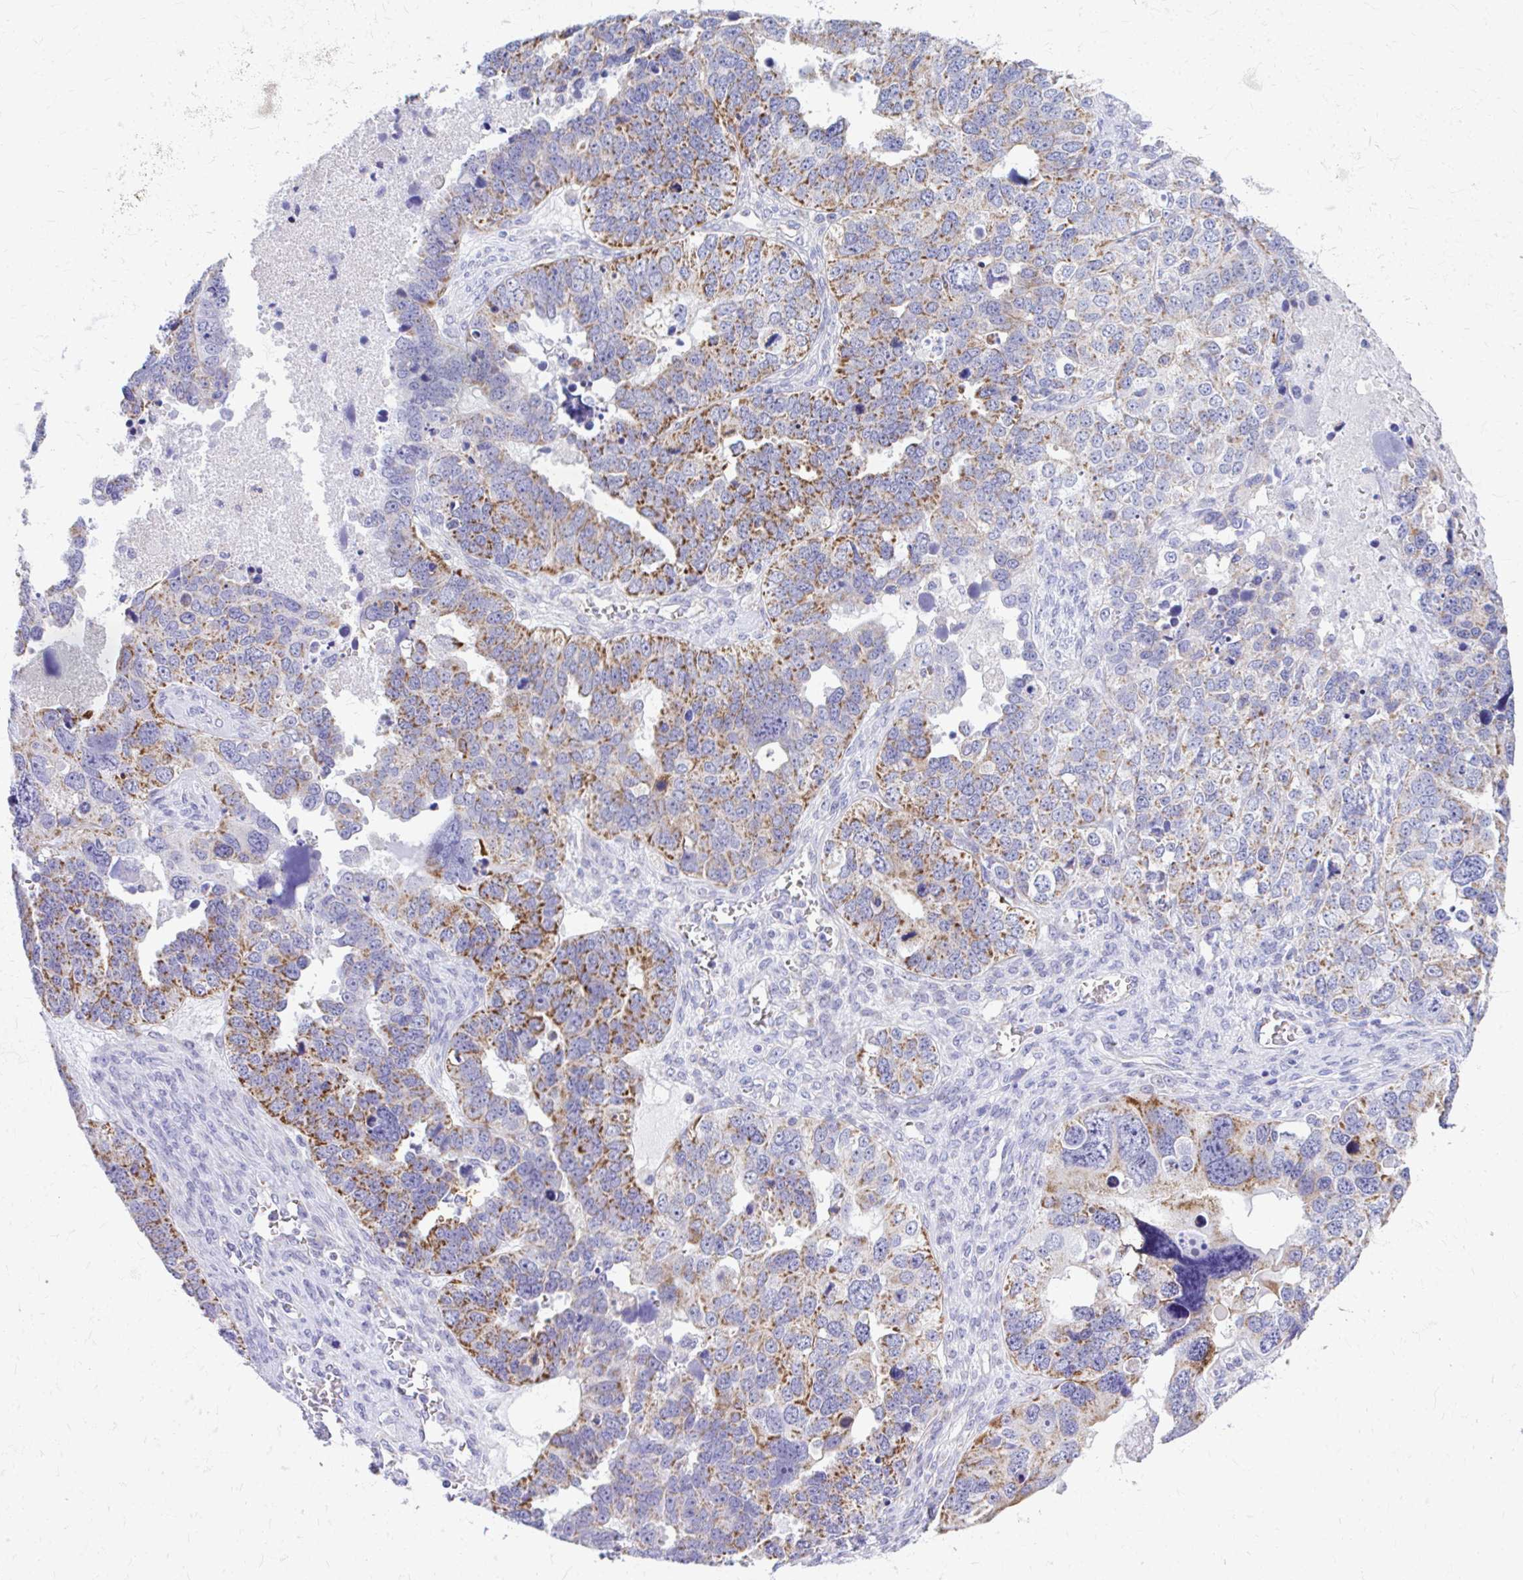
{"staining": {"intensity": "strong", "quantity": "25%-75%", "location": "cytoplasmic/membranous"}, "tissue": "ovarian cancer", "cell_type": "Tumor cells", "image_type": "cancer", "snomed": [{"axis": "morphology", "description": "Cystadenocarcinoma, serous, NOS"}, {"axis": "topography", "description": "Ovary"}], "caption": "Ovarian cancer stained for a protein reveals strong cytoplasmic/membranous positivity in tumor cells. (Brightfield microscopy of DAB IHC at high magnification).", "gene": "MRPL19", "patient": {"sex": "female", "age": 76}}